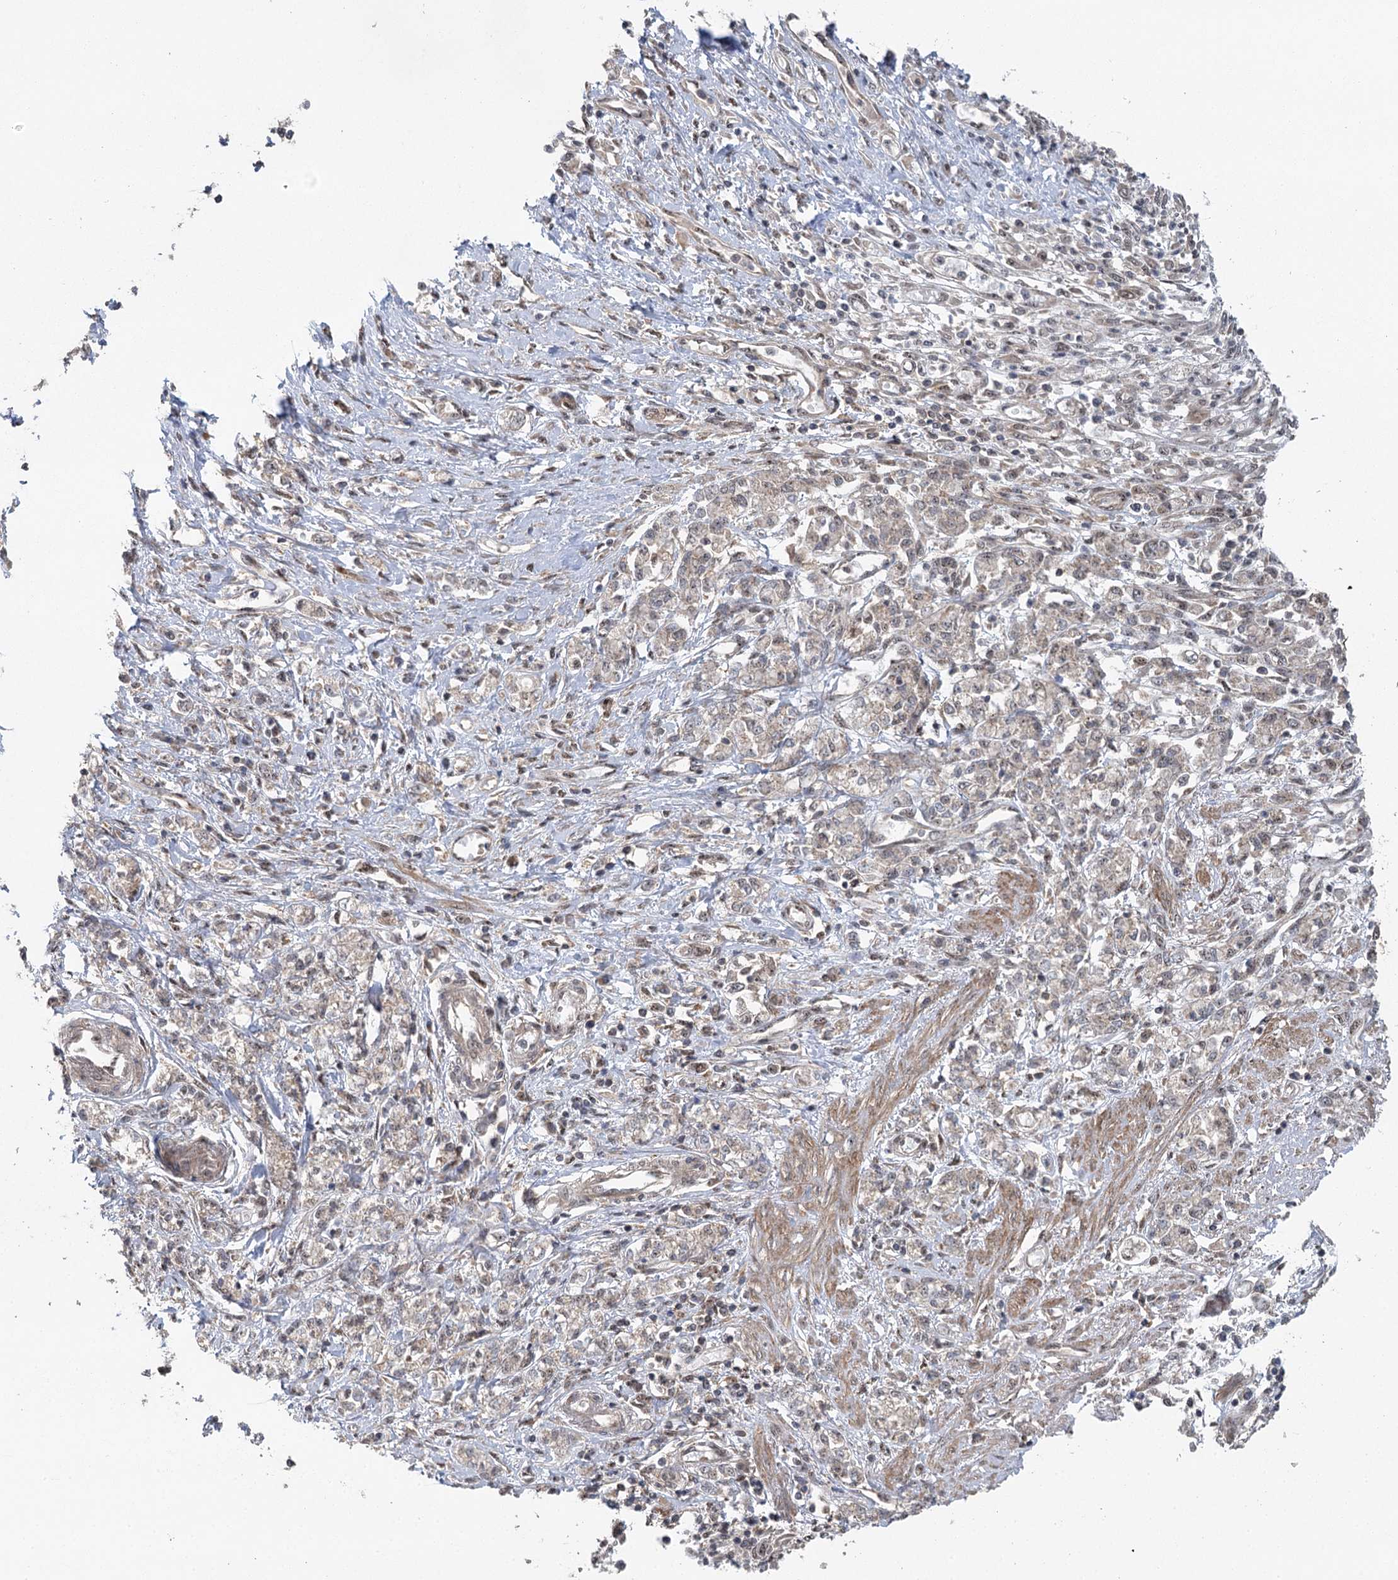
{"staining": {"intensity": "weak", "quantity": "<25%", "location": "cytoplasmic/membranous"}, "tissue": "stomach cancer", "cell_type": "Tumor cells", "image_type": "cancer", "snomed": [{"axis": "morphology", "description": "Adenocarcinoma, NOS"}, {"axis": "topography", "description": "Stomach"}], "caption": "A high-resolution histopathology image shows immunohistochemistry staining of adenocarcinoma (stomach), which displays no significant positivity in tumor cells. Nuclei are stained in blue.", "gene": "C12orf4", "patient": {"sex": "female", "age": 76}}